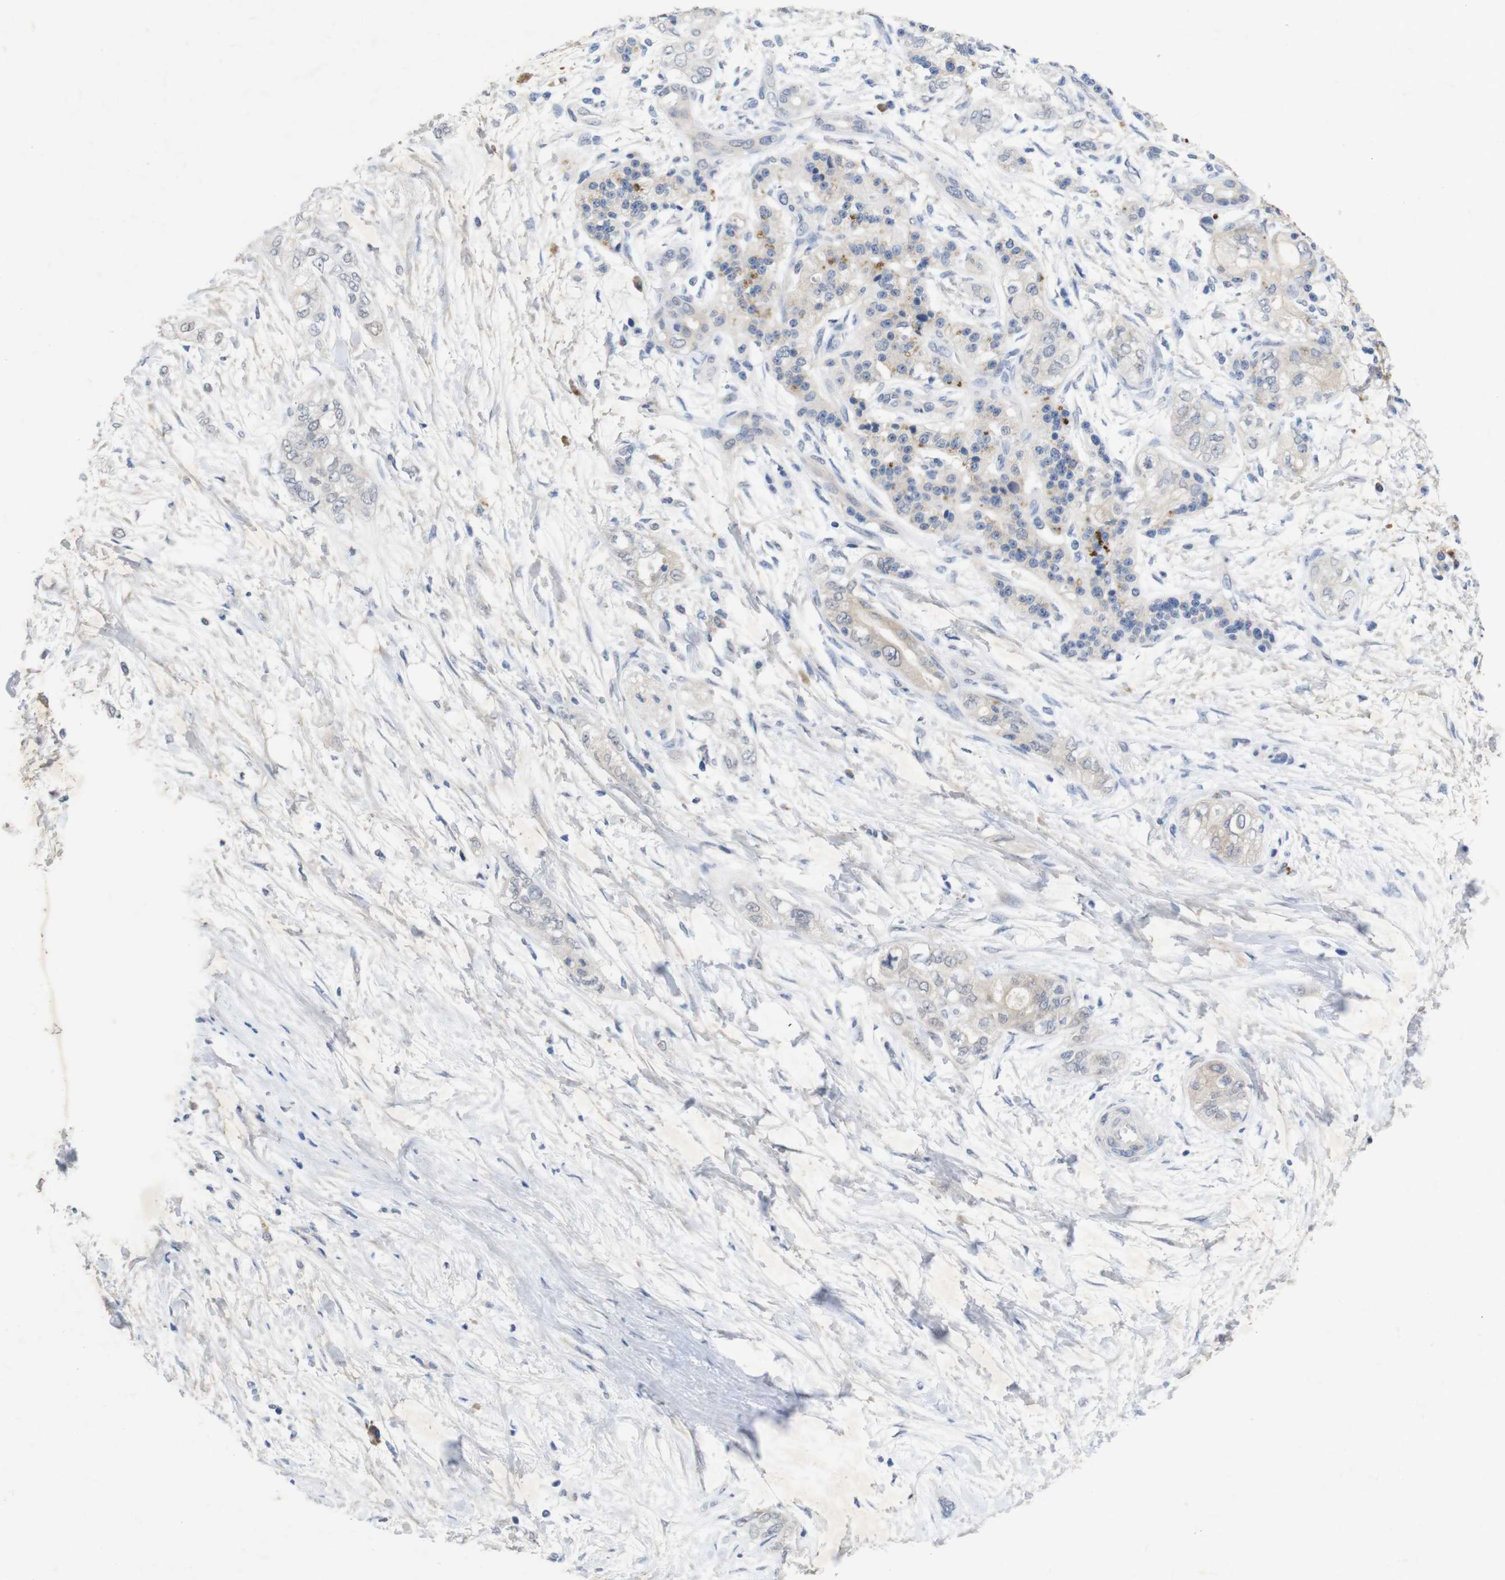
{"staining": {"intensity": "weak", "quantity": "<25%", "location": "cytoplasmic/membranous"}, "tissue": "pancreatic cancer", "cell_type": "Tumor cells", "image_type": "cancer", "snomed": [{"axis": "morphology", "description": "Adenocarcinoma, NOS"}, {"axis": "topography", "description": "Pancreas"}], "caption": "A high-resolution micrograph shows IHC staining of pancreatic adenocarcinoma, which reveals no significant expression in tumor cells. (DAB immunohistochemistry with hematoxylin counter stain).", "gene": "BCAR3", "patient": {"sex": "male", "age": 70}}